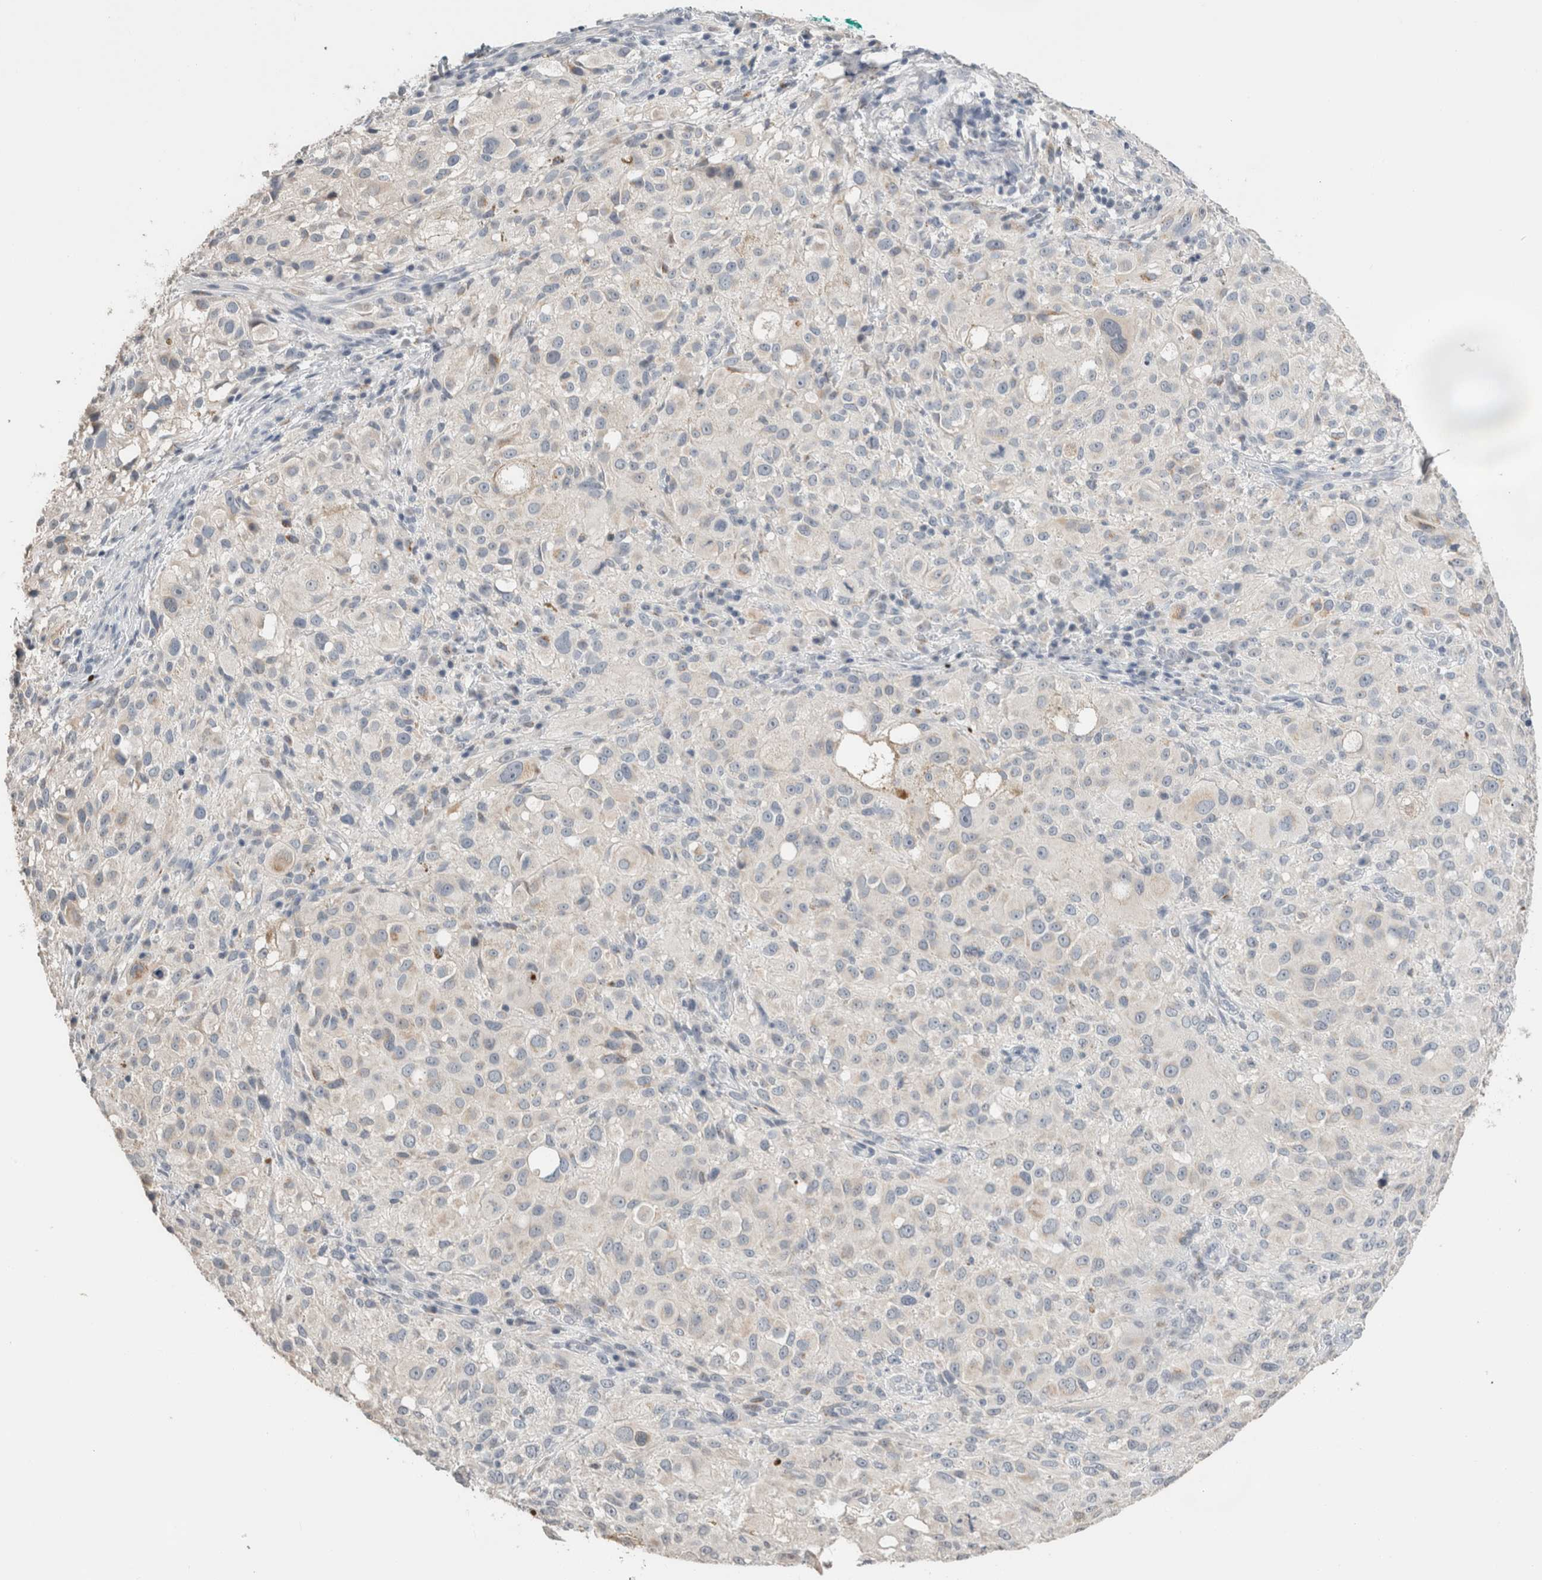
{"staining": {"intensity": "negative", "quantity": "none", "location": "none"}, "tissue": "melanoma", "cell_type": "Tumor cells", "image_type": "cancer", "snomed": [{"axis": "morphology", "description": "Necrosis, NOS"}, {"axis": "morphology", "description": "Malignant melanoma, NOS"}, {"axis": "topography", "description": "Skin"}], "caption": "The photomicrograph shows no staining of tumor cells in malignant melanoma.", "gene": "CRAT", "patient": {"sex": "female", "age": 87}}